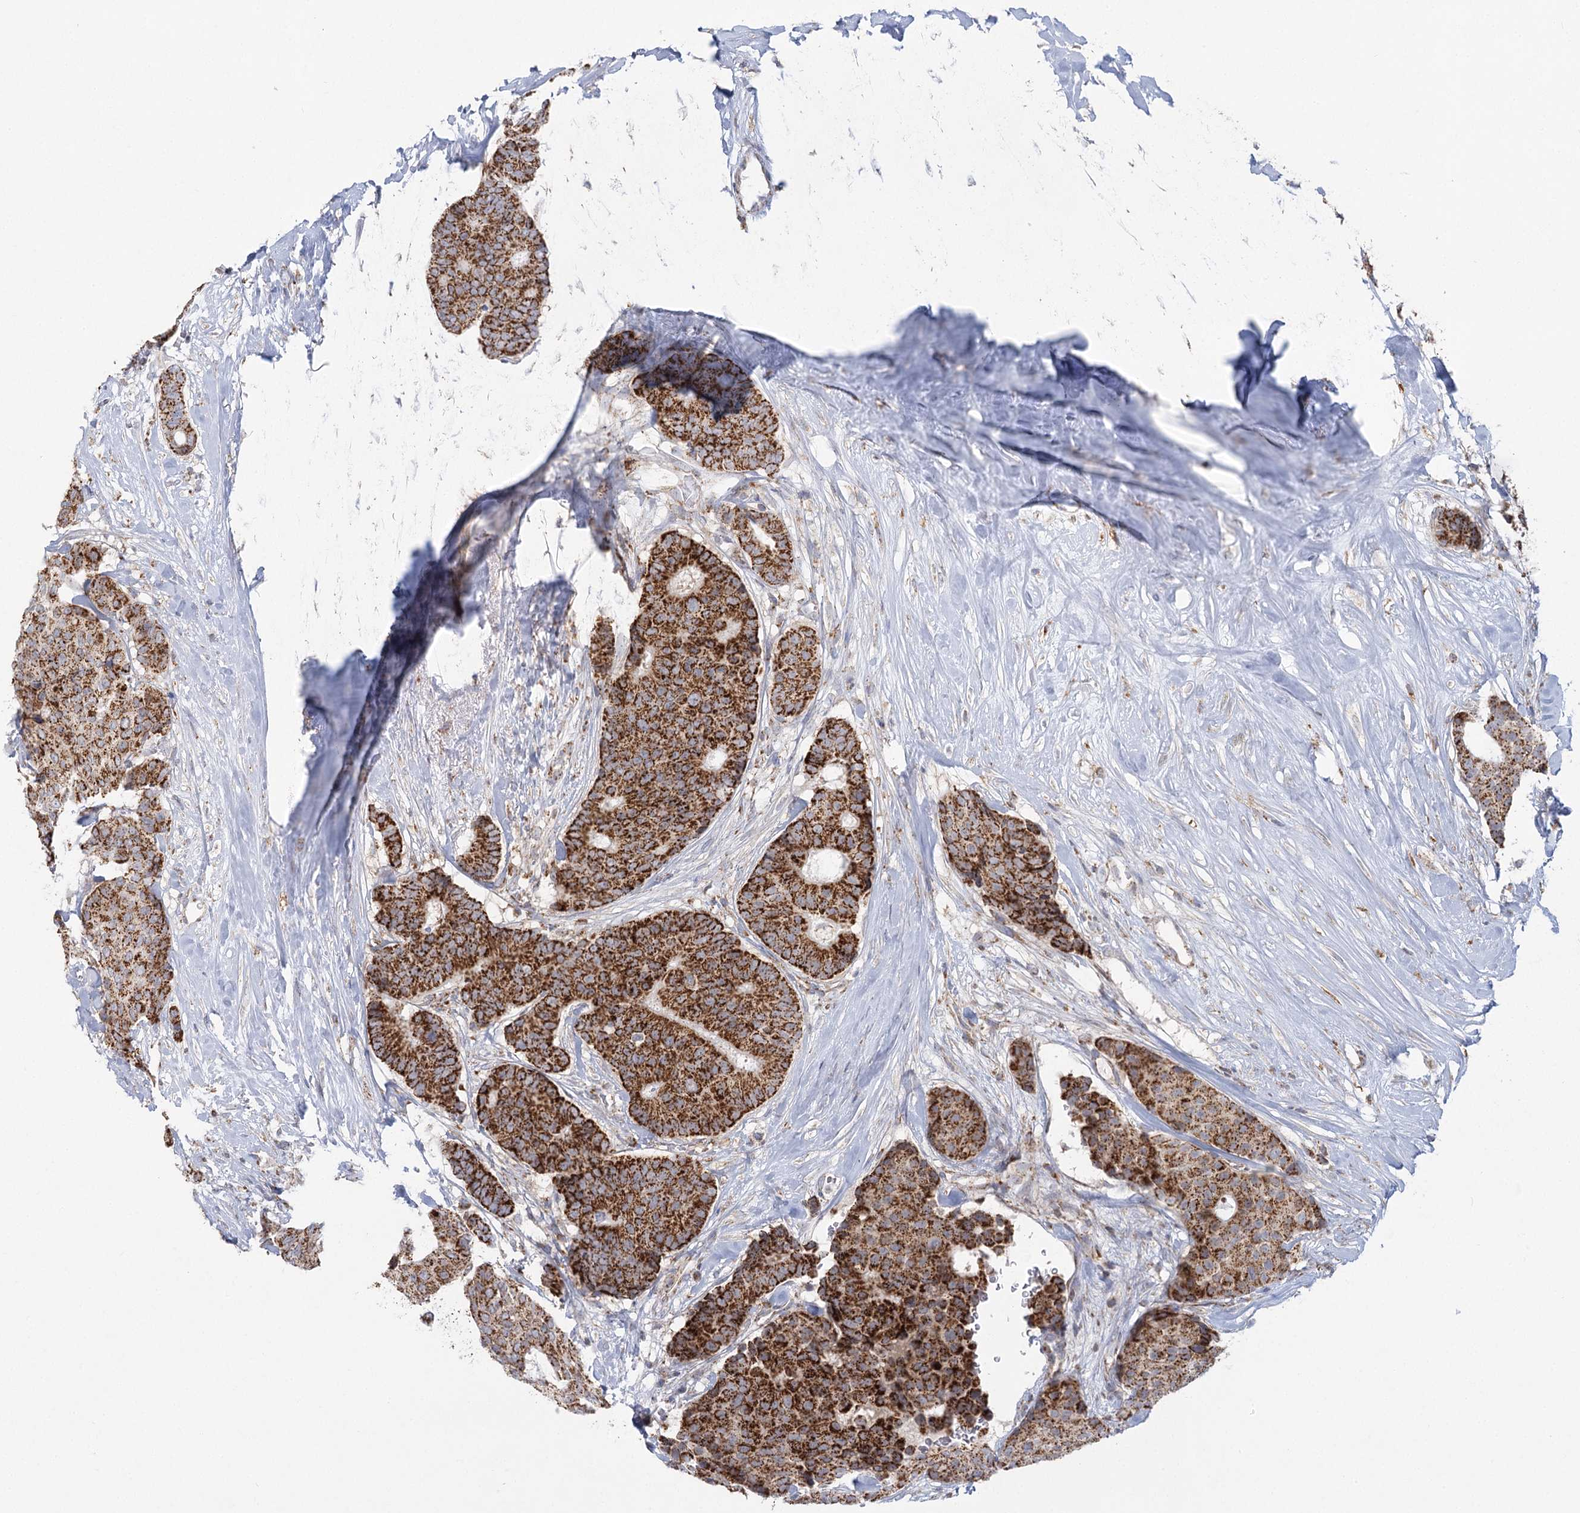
{"staining": {"intensity": "strong", "quantity": ">75%", "location": "cytoplasmic/membranous"}, "tissue": "breast cancer", "cell_type": "Tumor cells", "image_type": "cancer", "snomed": [{"axis": "morphology", "description": "Duct carcinoma"}, {"axis": "topography", "description": "Breast"}], "caption": "Immunohistochemistry (IHC) (DAB (3,3'-diaminobenzidine)) staining of human invasive ductal carcinoma (breast) demonstrates strong cytoplasmic/membranous protein staining in about >75% of tumor cells. Nuclei are stained in blue.", "gene": "TAS1R1", "patient": {"sex": "female", "age": 75}}